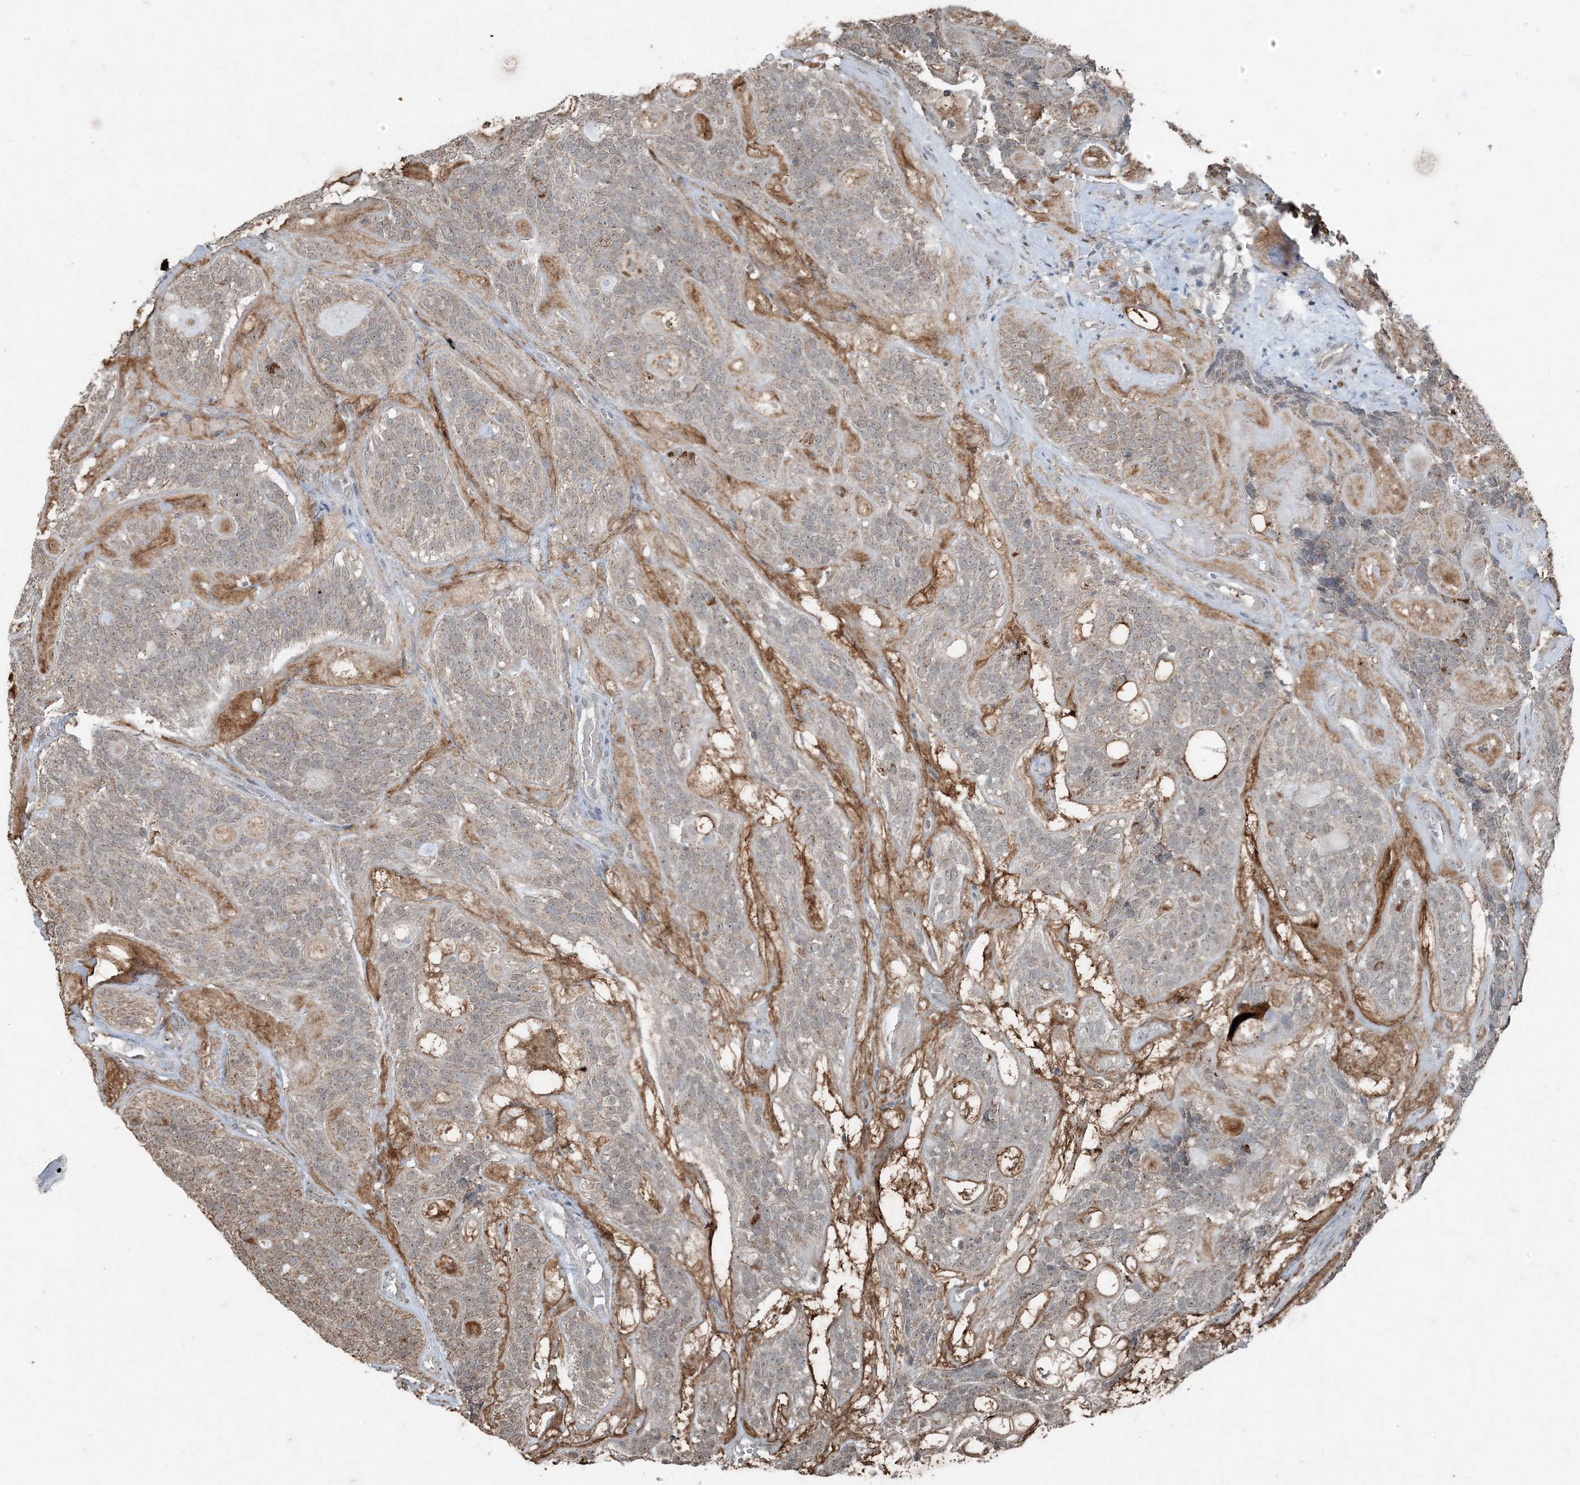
{"staining": {"intensity": "moderate", "quantity": "25%-75%", "location": "cytoplasmic/membranous"}, "tissue": "head and neck cancer", "cell_type": "Tumor cells", "image_type": "cancer", "snomed": [{"axis": "morphology", "description": "Adenocarcinoma, NOS"}, {"axis": "topography", "description": "Head-Neck"}], "caption": "Immunohistochemical staining of human adenocarcinoma (head and neck) reveals moderate cytoplasmic/membranous protein positivity in about 25%-75% of tumor cells. (brown staining indicates protein expression, while blue staining denotes nuclei).", "gene": "GNL1", "patient": {"sex": "male", "age": 66}}